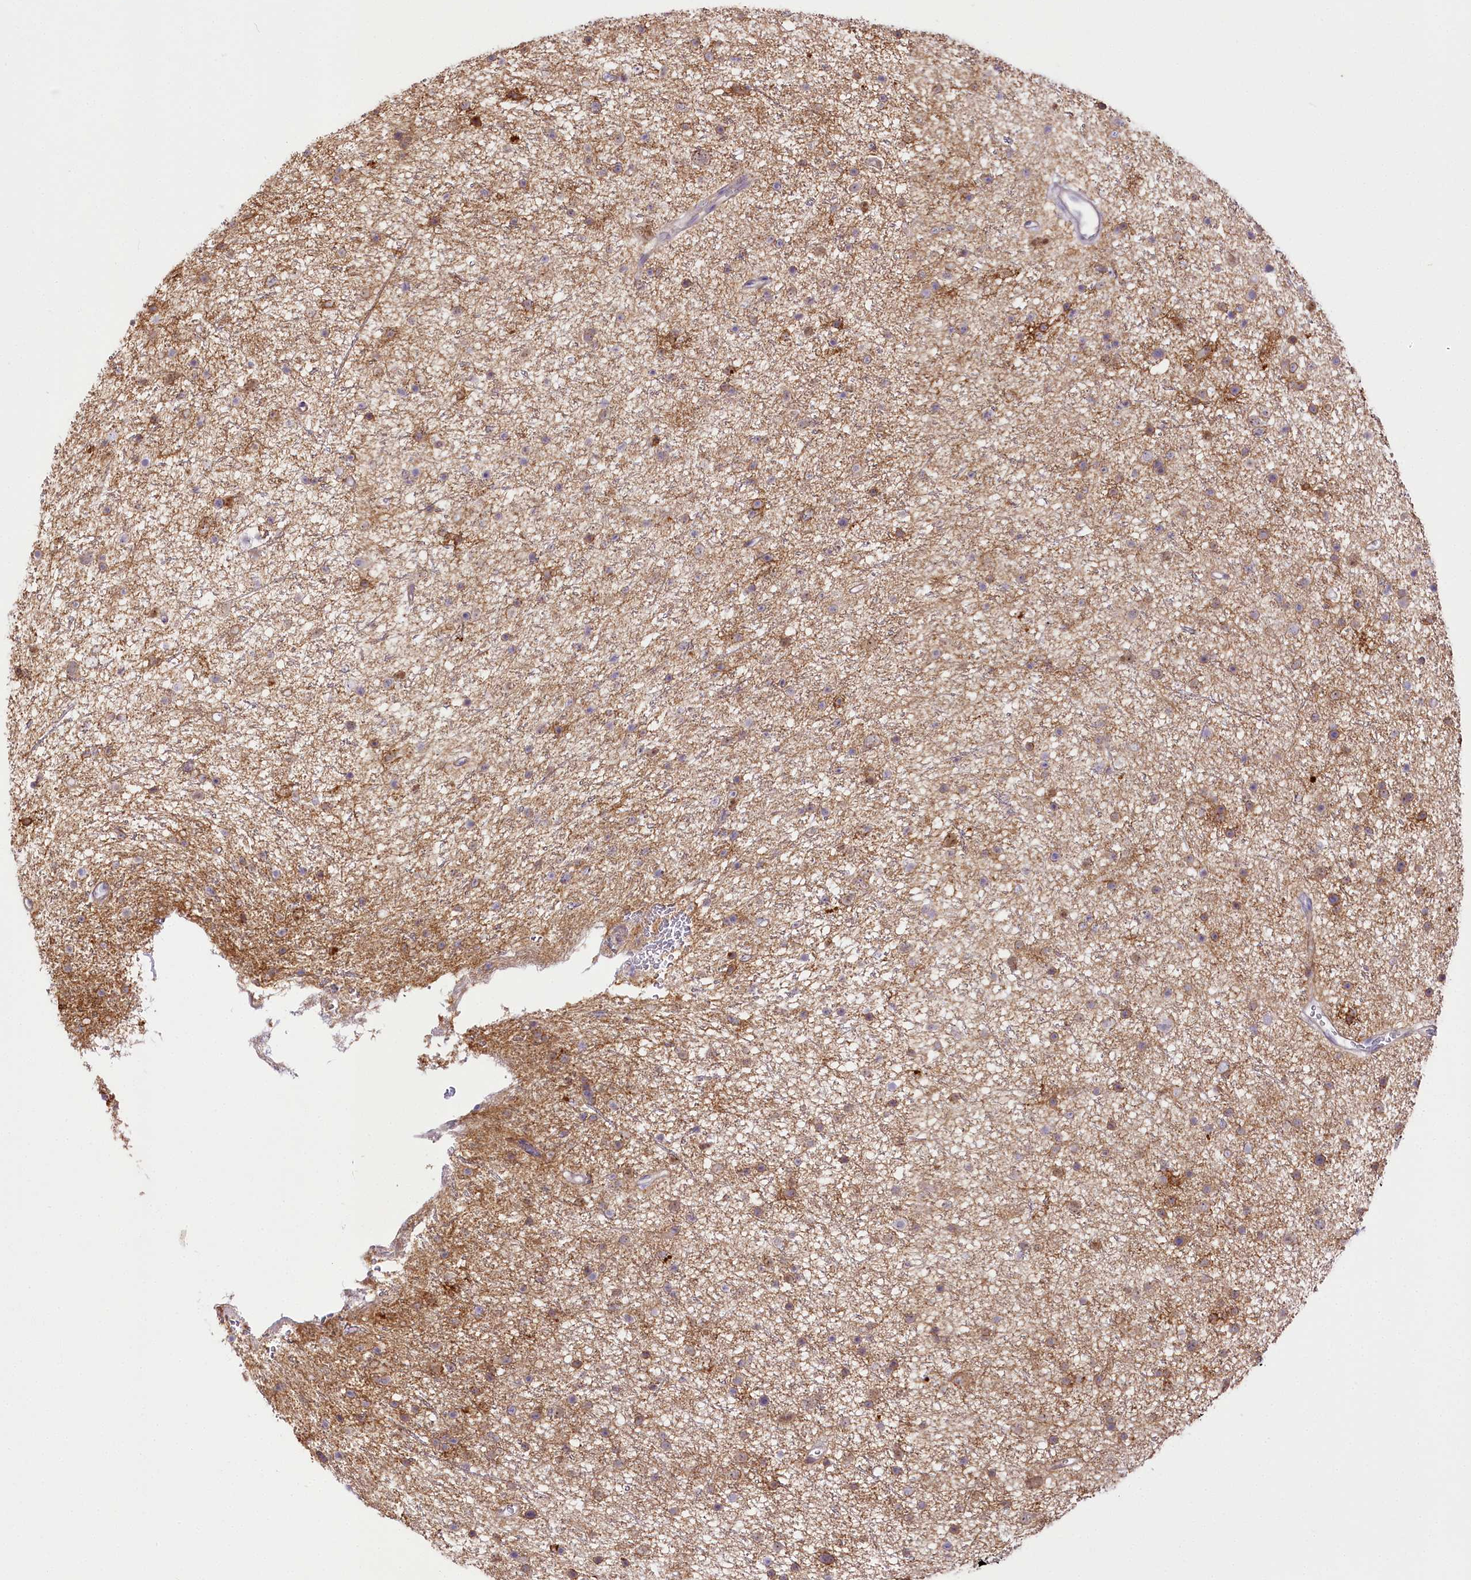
{"staining": {"intensity": "negative", "quantity": "none", "location": "none"}, "tissue": "glioma", "cell_type": "Tumor cells", "image_type": "cancer", "snomed": [{"axis": "morphology", "description": "Glioma, malignant, Low grade"}, {"axis": "topography", "description": "Cerebral cortex"}], "caption": "The micrograph displays no staining of tumor cells in low-grade glioma (malignant).", "gene": "ZNF226", "patient": {"sex": "female", "age": 39}}